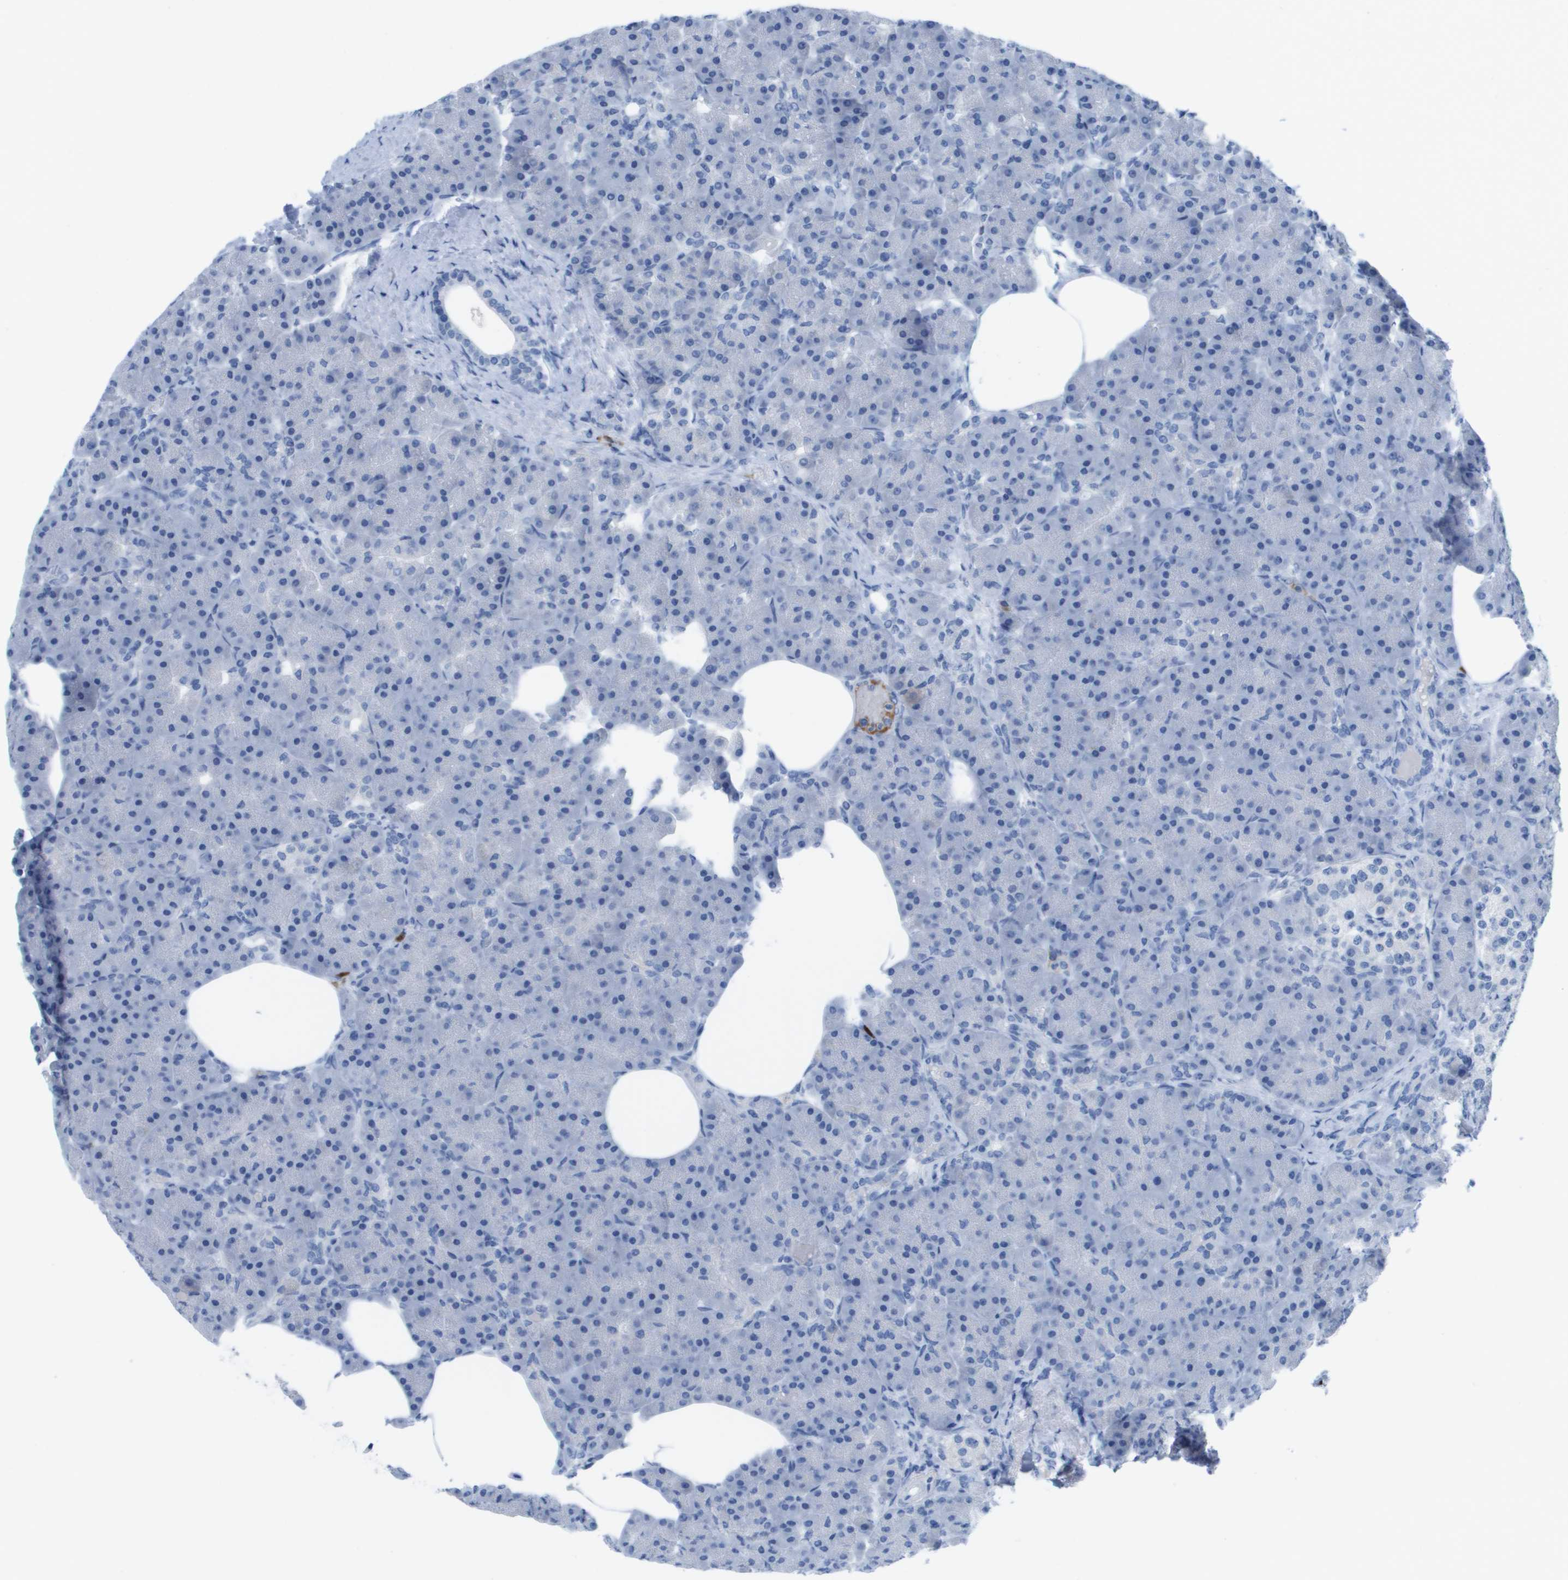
{"staining": {"intensity": "negative", "quantity": "none", "location": "none"}, "tissue": "pancreas", "cell_type": "Exocrine glandular cells", "image_type": "normal", "snomed": [{"axis": "morphology", "description": "Normal tissue, NOS"}, {"axis": "topography", "description": "Pancreas"}], "caption": "Immunohistochemistry (IHC) photomicrograph of normal human pancreas stained for a protein (brown), which demonstrates no staining in exocrine glandular cells.", "gene": "GPR18", "patient": {"sex": "female", "age": 70}}